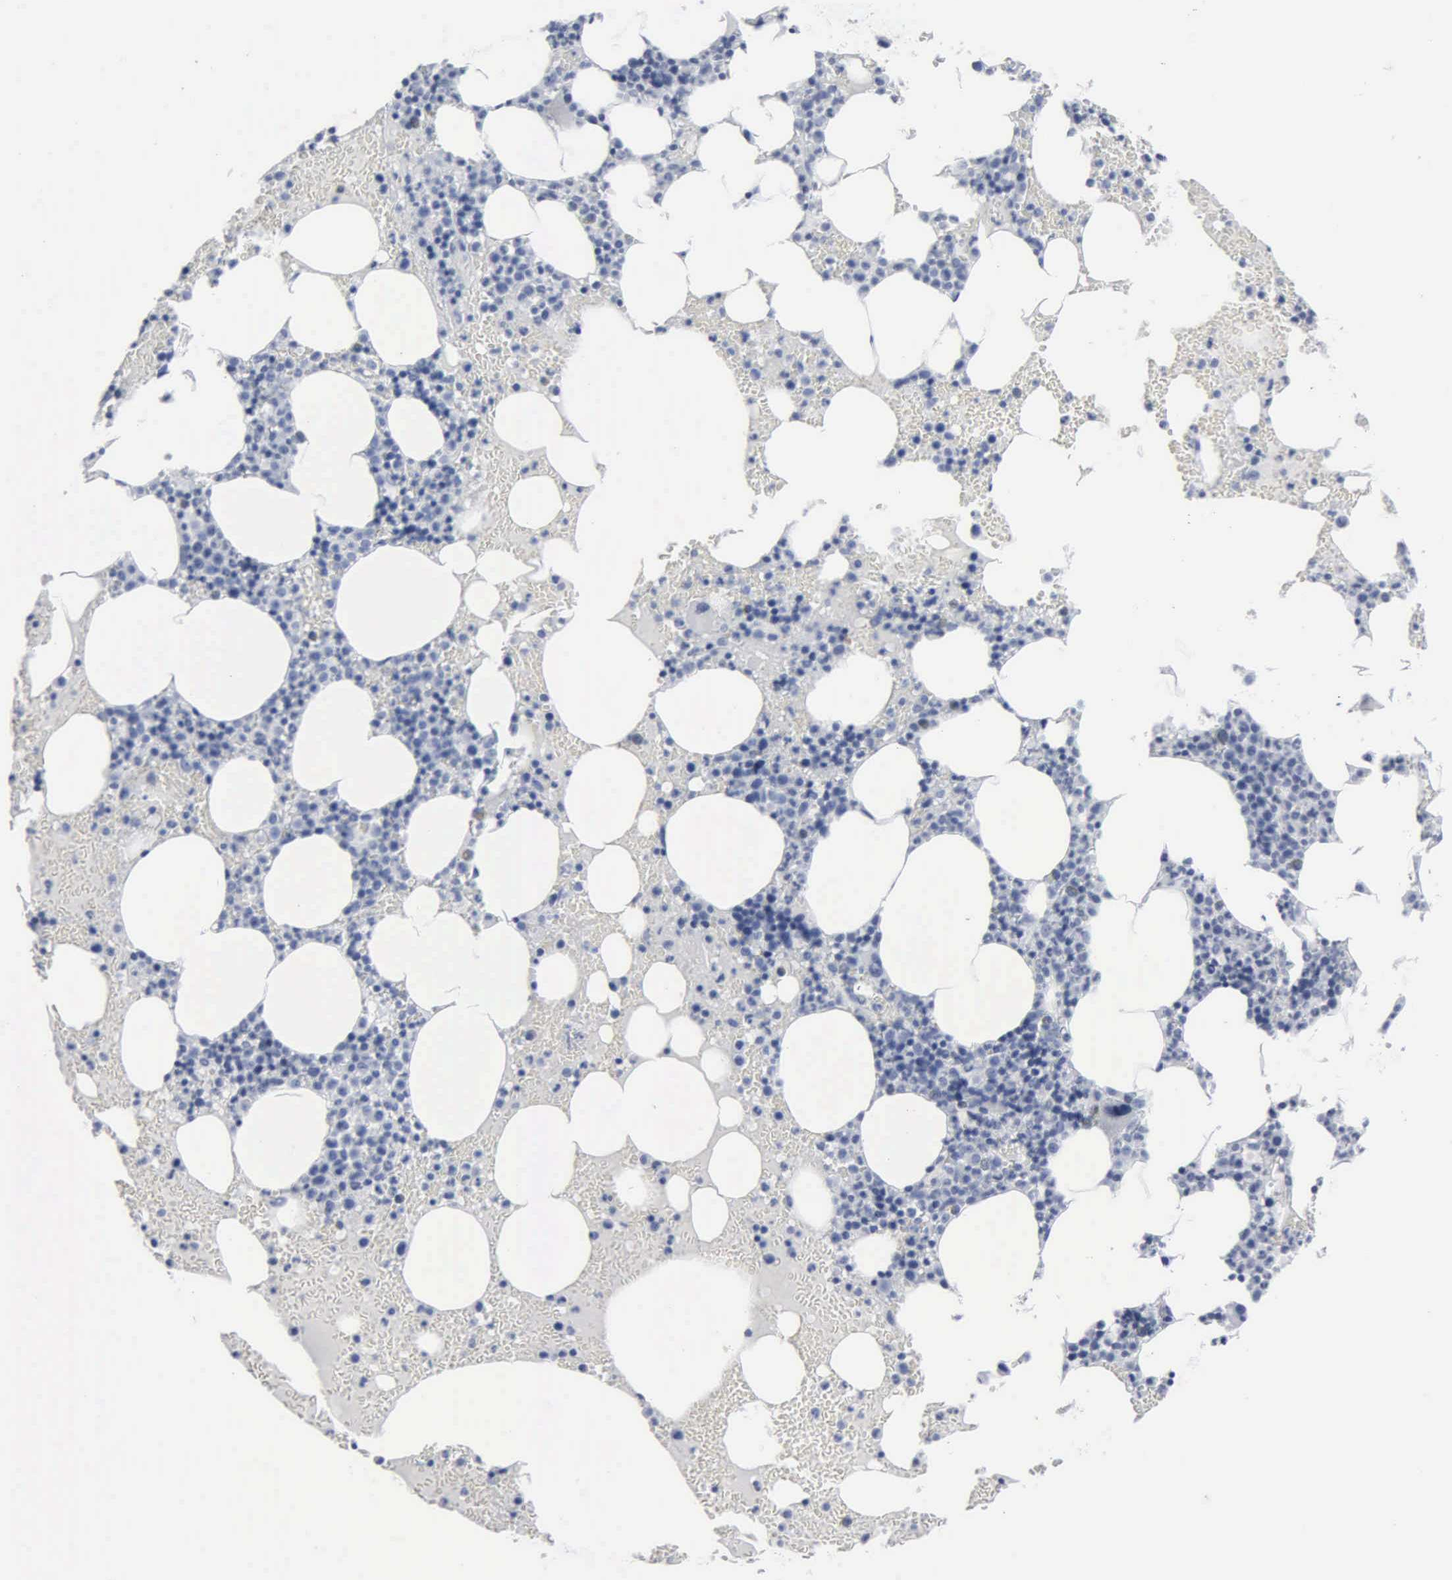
{"staining": {"intensity": "negative", "quantity": "none", "location": "none"}, "tissue": "bone marrow", "cell_type": "Hematopoietic cells", "image_type": "normal", "snomed": [{"axis": "morphology", "description": "Normal tissue, NOS"}, {"axis": "topography", "description": "Bone marrow"}], "caption": "The histopathology image shows no significant expression in hematopoietic cells of bone marrow.", "gene": "DMD", "patient": {"sex": "female", "age": 72}}